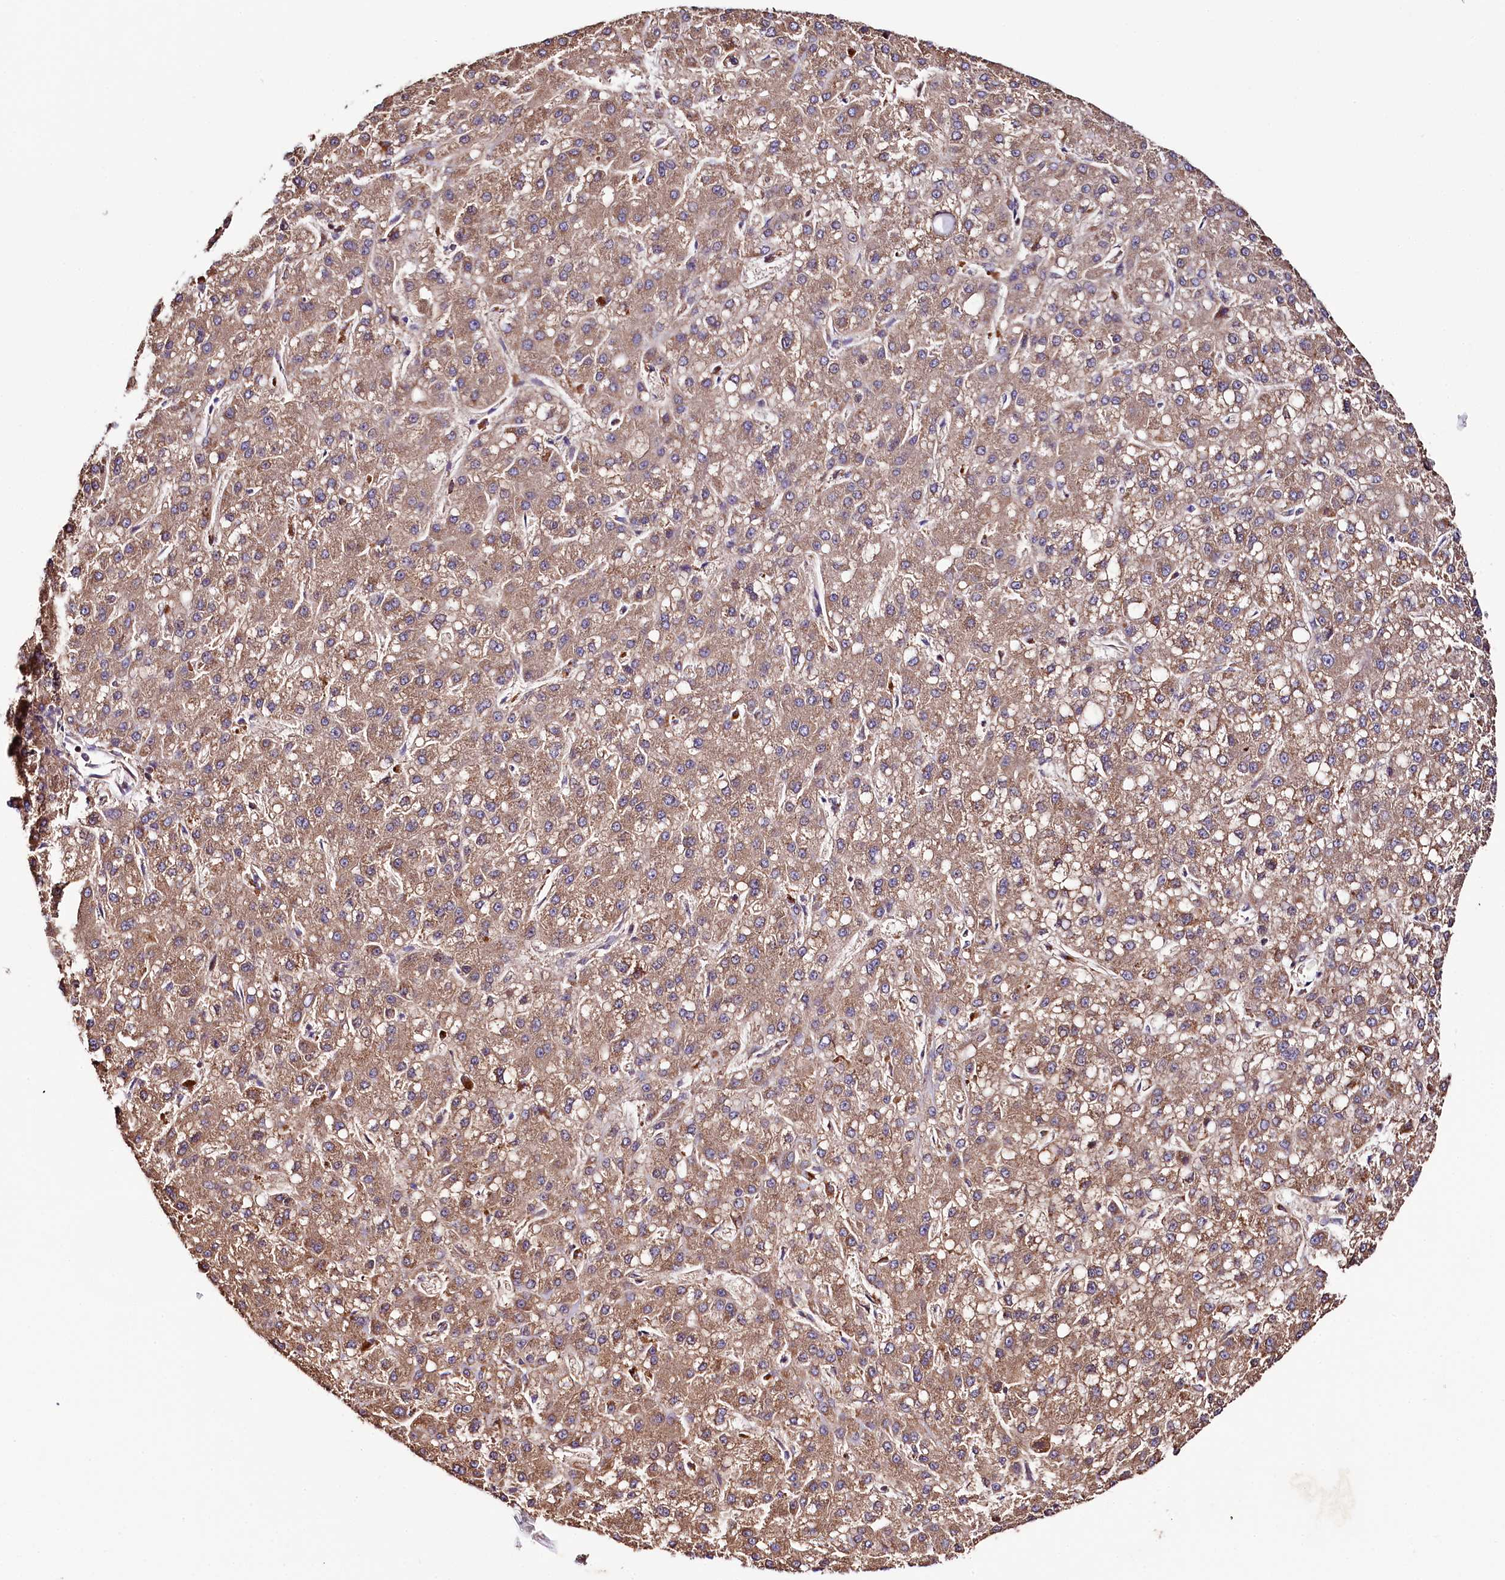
{"staining": {"intensity": "moderate", "quantity": ">75%", "location": "cytoplasmic/membranous"}, "tissue": "liver cancer", "cell_type": "Tumor cells", "image_type": "cancer", "snomed": [{"axis": "morphology", "description": "Carcinoma, Hepatocellular, NOS"}, {"axis": "topography", "description": "Liver"}], "caption": "DAB immunohistochemical staining of liver cancer (hepatocellular carcinoma) displays moderate cytoplasmic/membranous protein expression in approximately >75% of tumor cells.", "gene": "ZNF45", "patient": {"sex": "male", "age": 67}}